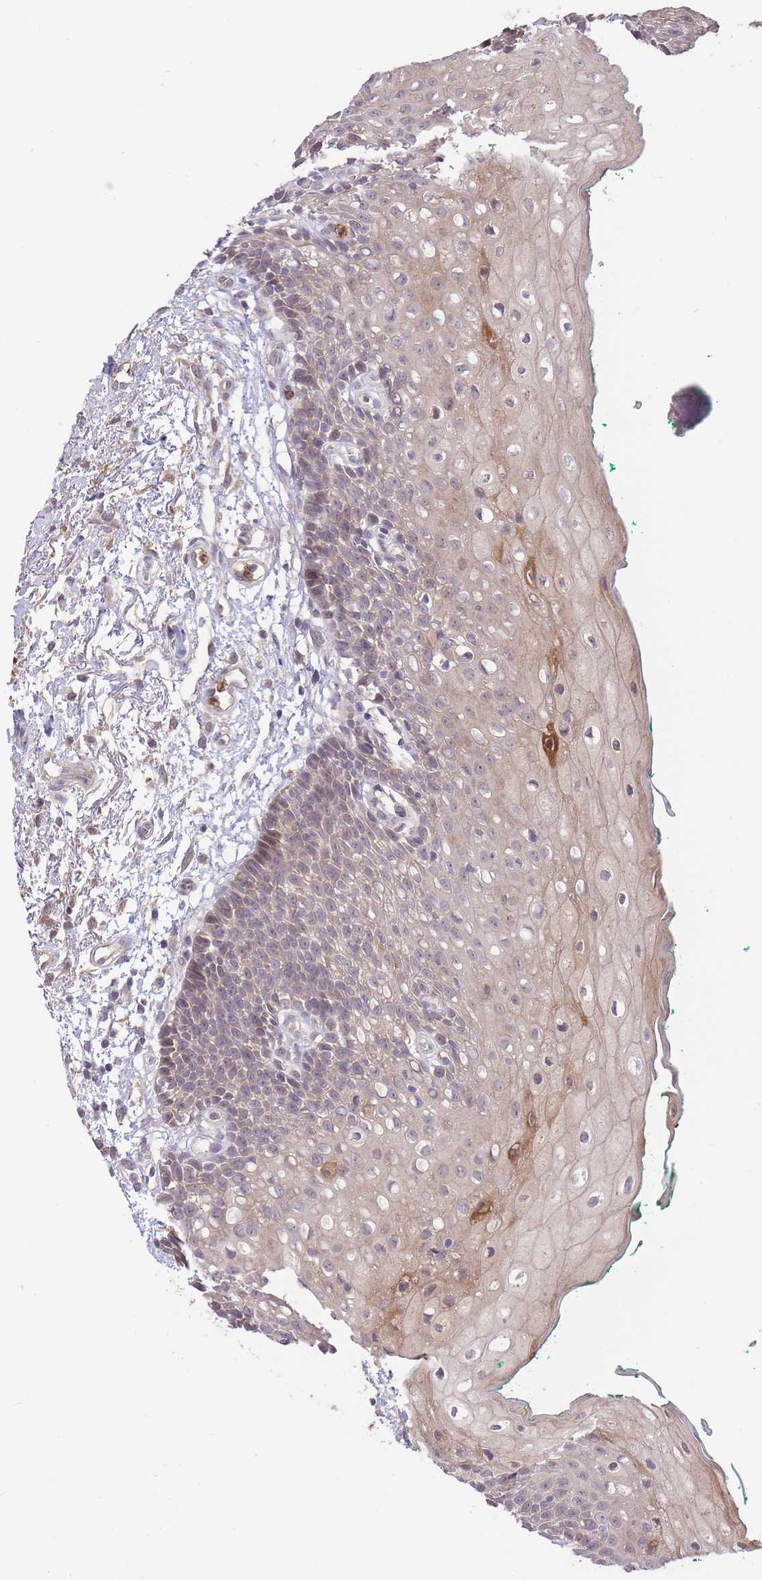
{"staining": {"intensity": "moderate", "quantity": "<25%", "location": "cytoplasmic/membranous"}, "tissue": "oral mucosa", "cell_type": "Squamous epithelial cells", "image_type": "normal", "snomed": [{"axis": "morphology", "description": "Normal tissue, NOS"}, {"axis": "morphology", "description": "Squamous cell carcinoma, NOS"}, {"axis": "topography", "description": "Oral tissue"}, {"axis": "topography", "description": "Tounge, NOS"}, {"axis": "topography", "description": "Head-Neck"}], "caption": "The image reveals staining of benign oral mucosa, revealing moderate cytoplasmic/membranous protein positivity (brown color) within squamous epithelial cells.", "gene": "ZNF304", "patient": {"sex": "male", "age": 79}}